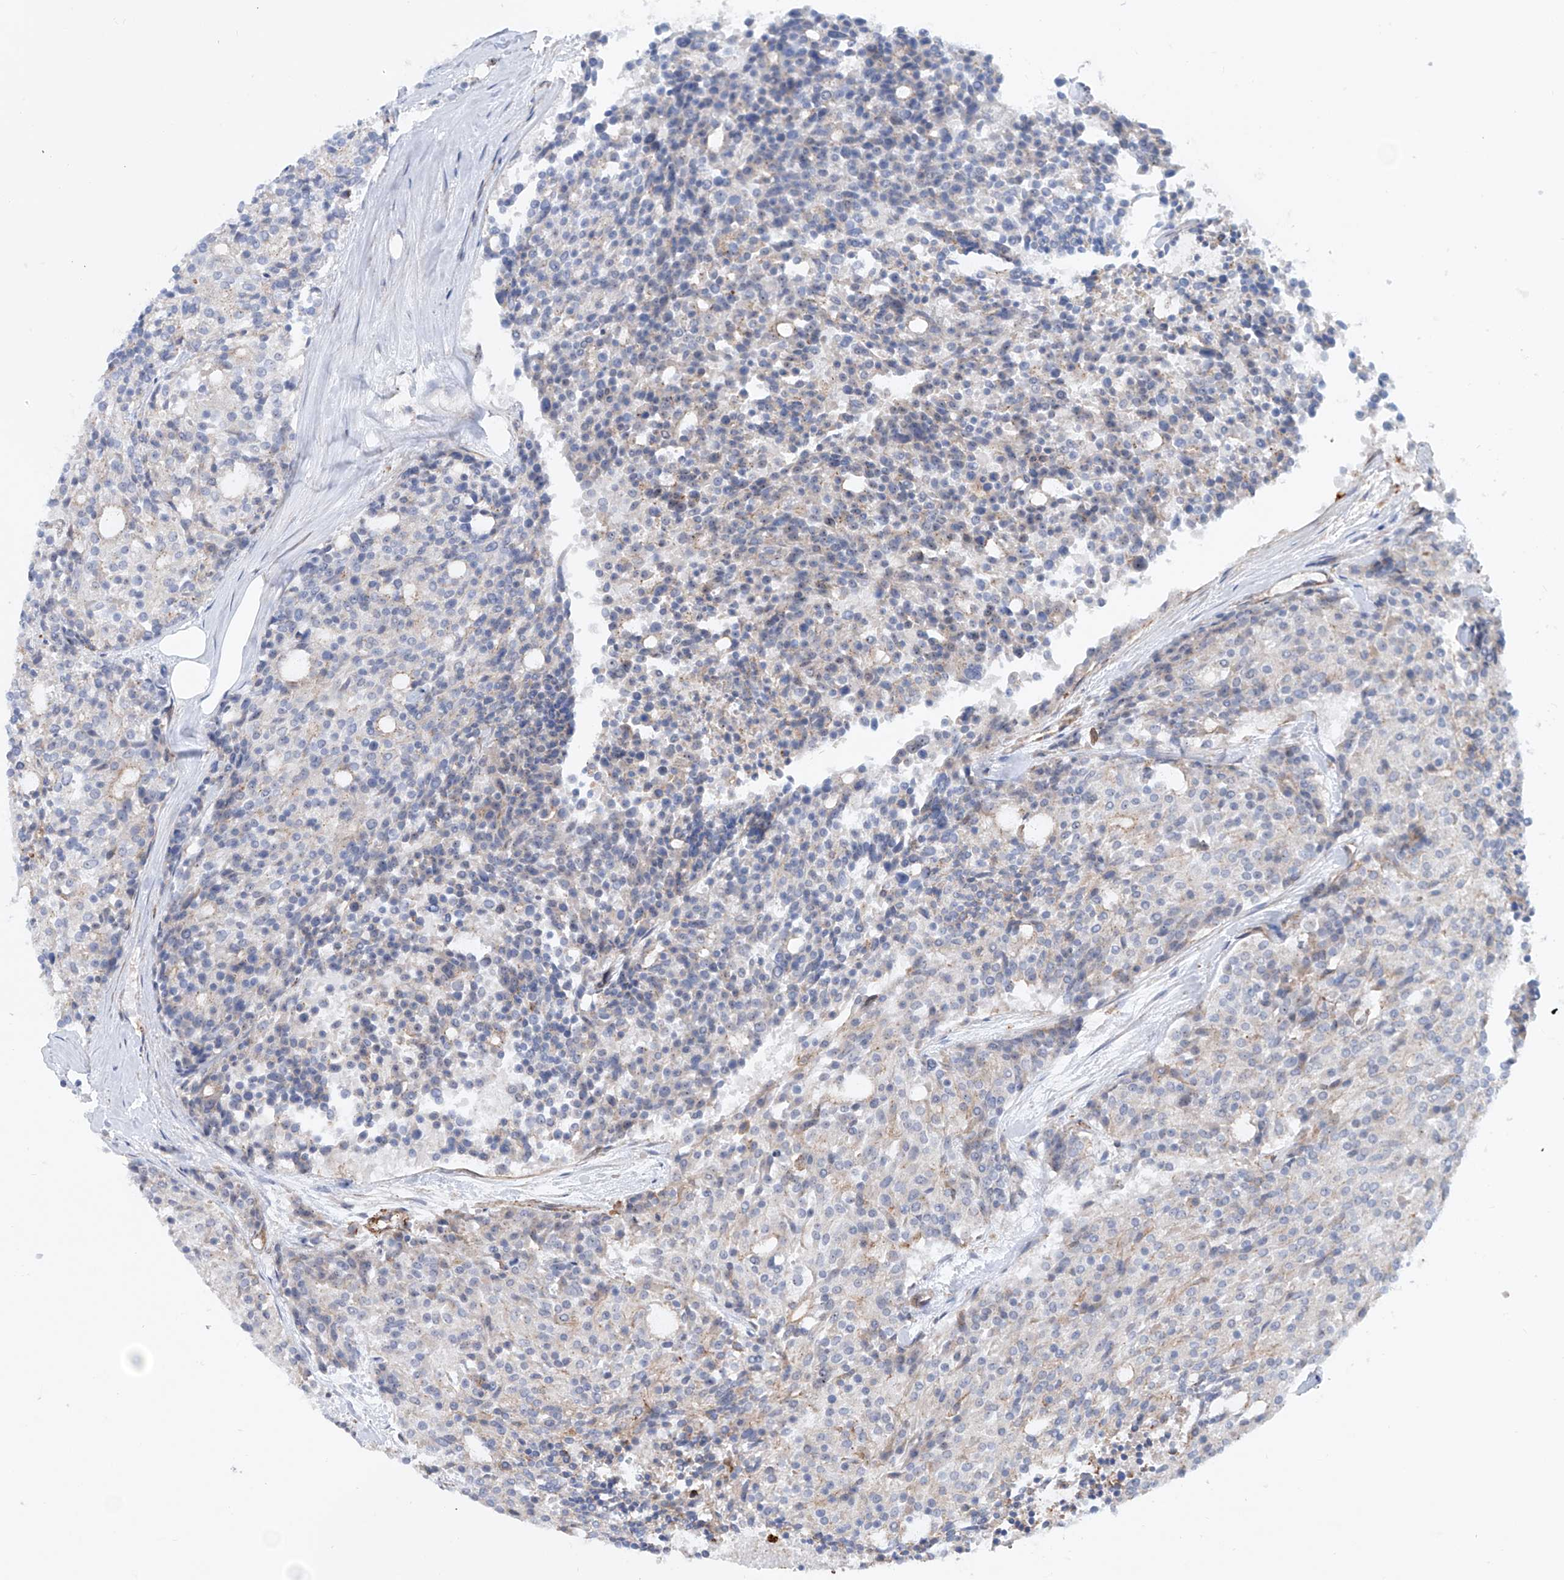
{"staining": {"intensity": "negative", "quantity": "none", "location": "none"}, "tissue": "carcinoid", "cell_type": "Tumor cells", "image_type": "cancer", "snomed": [{"axis": "morphology", "description": "Carcinoid, malignant, NOS"}, {"axis": "topography", "description": "Pancreas"}], "caption": "Histopathology image shows no significant protein positivity in tumor cells of malignant carcinoid.", "gene": "ZNF490", "patient": {"sex": "female", "age": 54}}